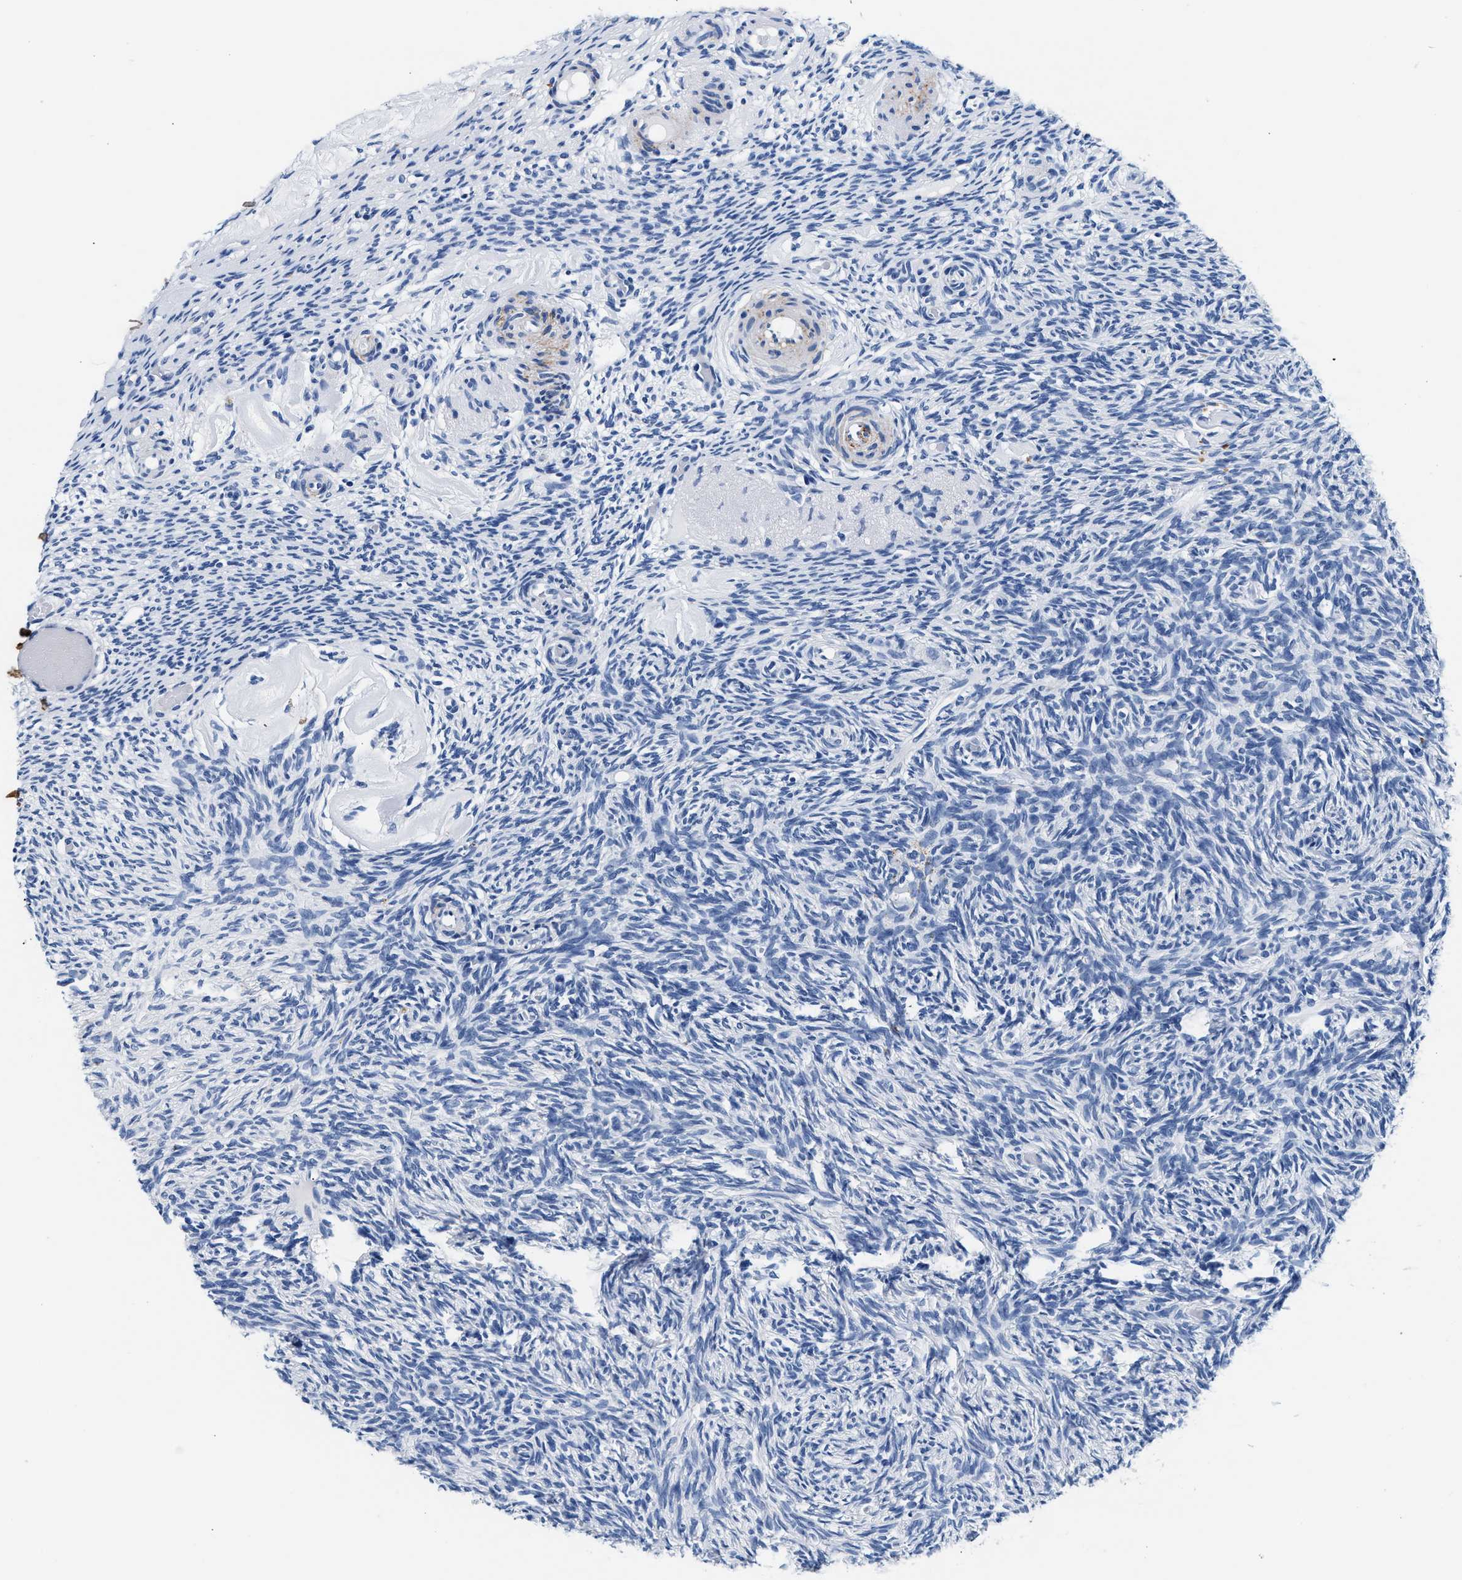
{"staining": {"intensity": "negative", "quantity": "none", "location": "none"}, "tissue": "ovary", "cell_type": "Follicle cells", "image_type": "normal", "snomed": [{"axis": "morphology", "description": "Normal tissue, NOS"}, {"axis": "topography", "description": "Ovary"}], "caption": "Immunohistochemistry (IHC) of normal human ovary reveals no expression in follicle cells. (DAB IHC visualized using brightfield microscopy, high magnification).", "gene": "TNR", "patient": {"sex": "female", "age": 60}}